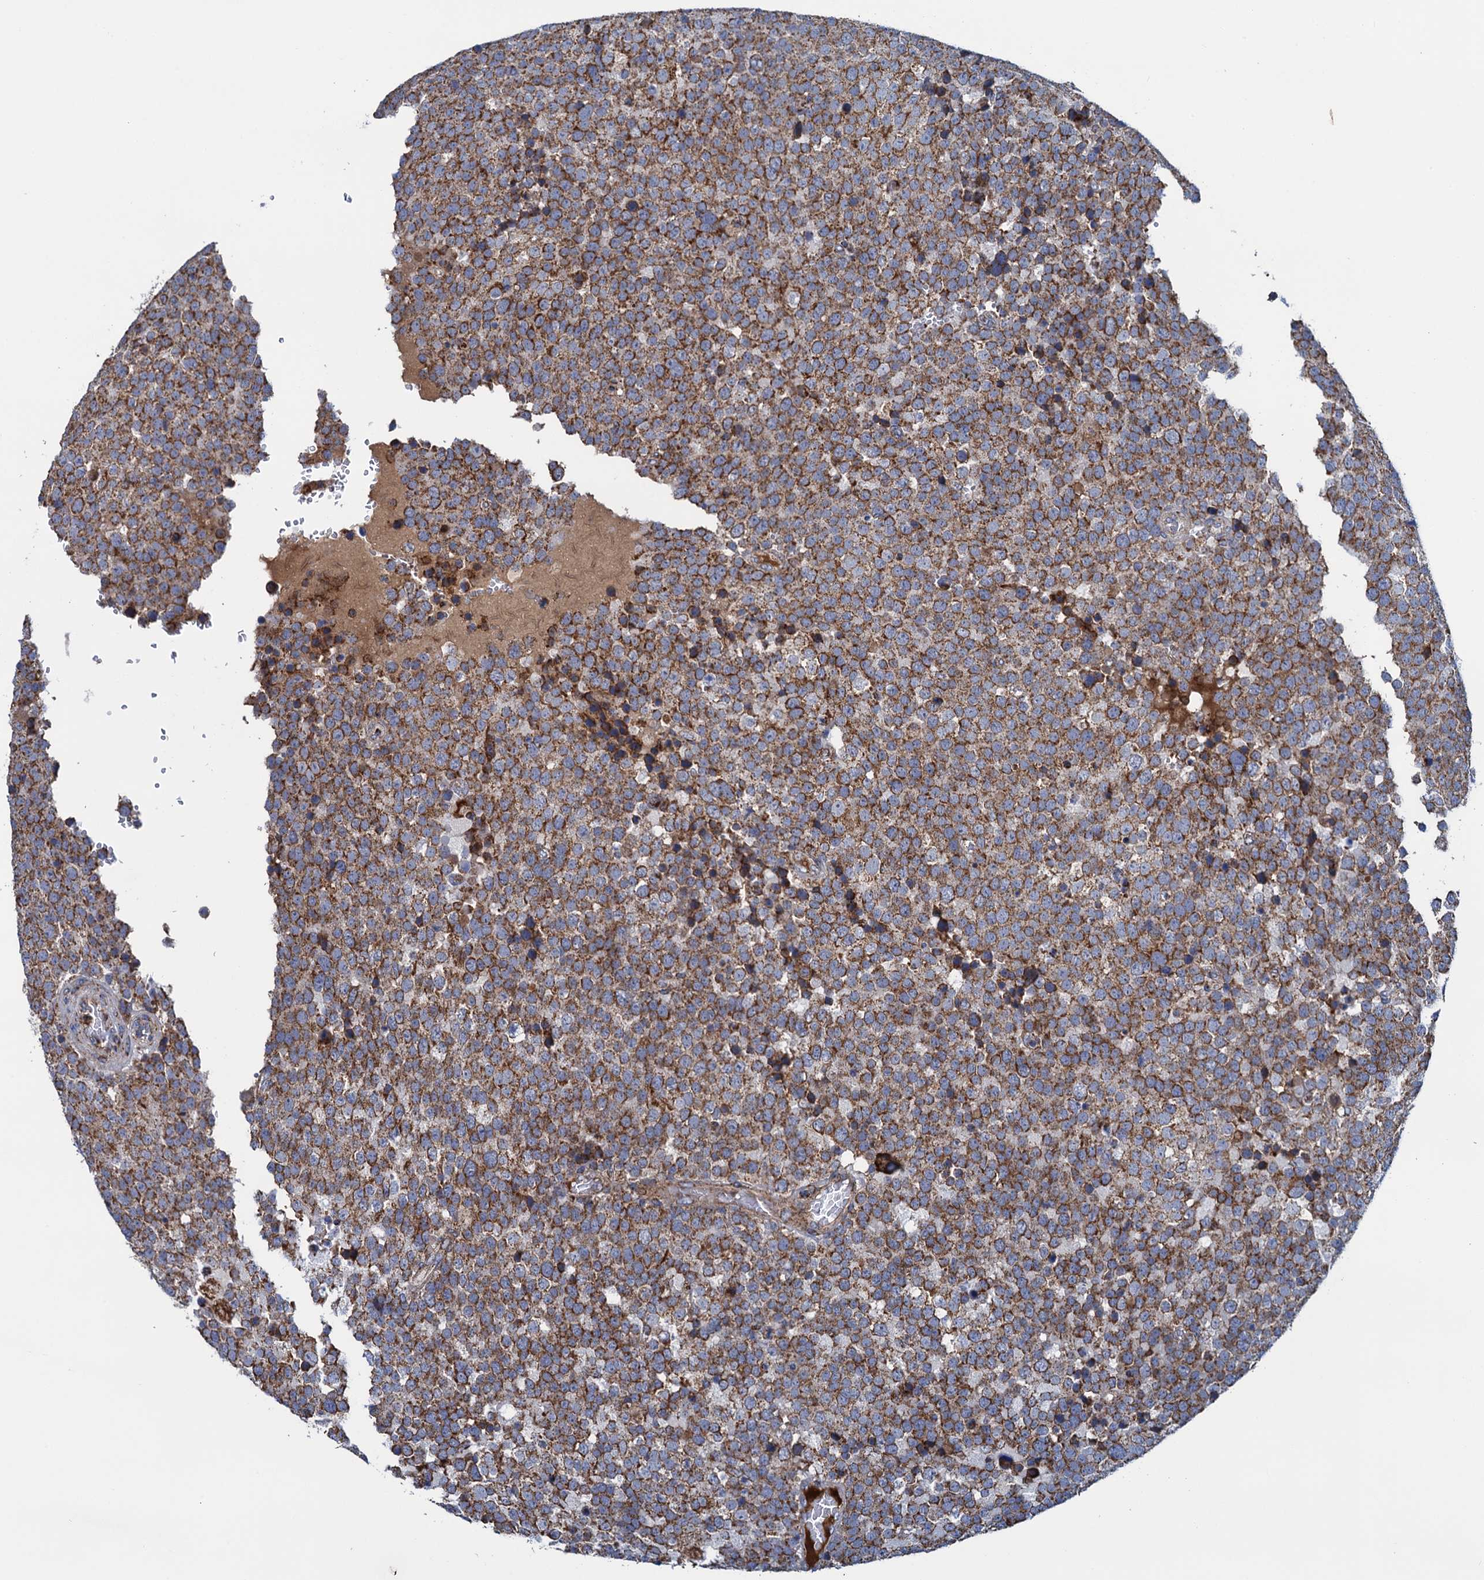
{"staining": {"intensity": "strong", "quantity": ">75%", "location": "cytoplasmic/membranous"}, "tissue": "testis cancer", "cell_type": "Tumor cells", "image_type": "cancer", "snomed": [{"axis": "morphology", "description": "Seminoma, NOS"}, {"axis": "topography", "description": "Testis"}], "caption": "Tumor cells reveal high levels of strong cytoplasmic/membranous staining in about >75% of cells in human seminoma (testis).", "gene": "GTPBP3", "patient": {"sex": "male", "age": 71}}